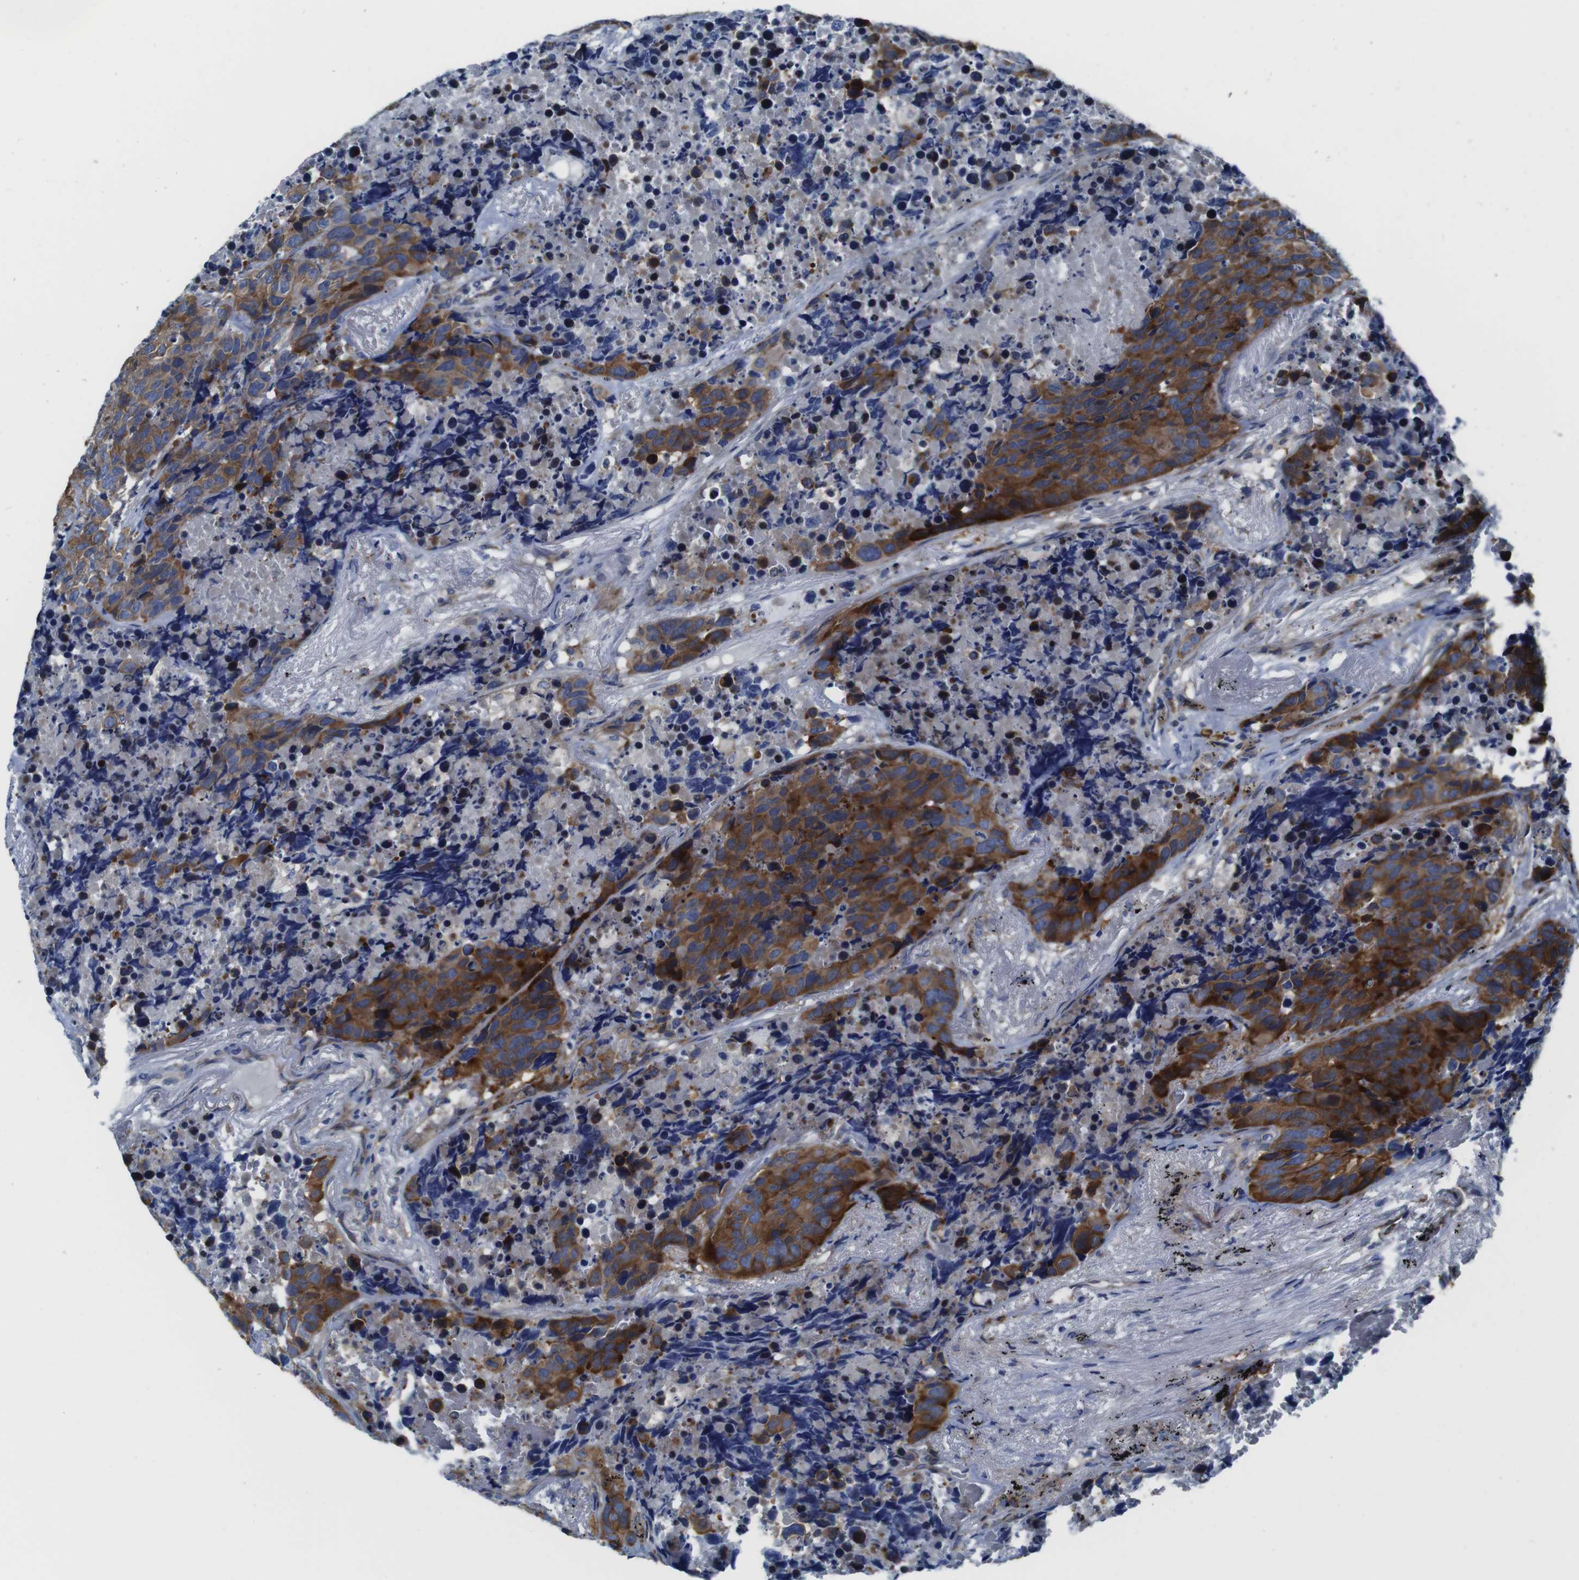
{"staining": {"intensity": "strong", "quantity": "25%-75%", "location": "cytoplasmic/membranous"}, "tissue": "carcinoid", "cell_type": "Tumor cells", "image_type": "cancer", "snomed": [{"axis": "morphology", "description": "Carcinoid, malignant, NOS"}, {"axis": "topography", "description": "Lung"}], "caption": "A brown stain shows strong cytoplasmic/membranous staining of a protein in human malignant carcinoid tumor cells.", "gene": "EIF4A1", "patient": {"sex": "male", "age": 60}}